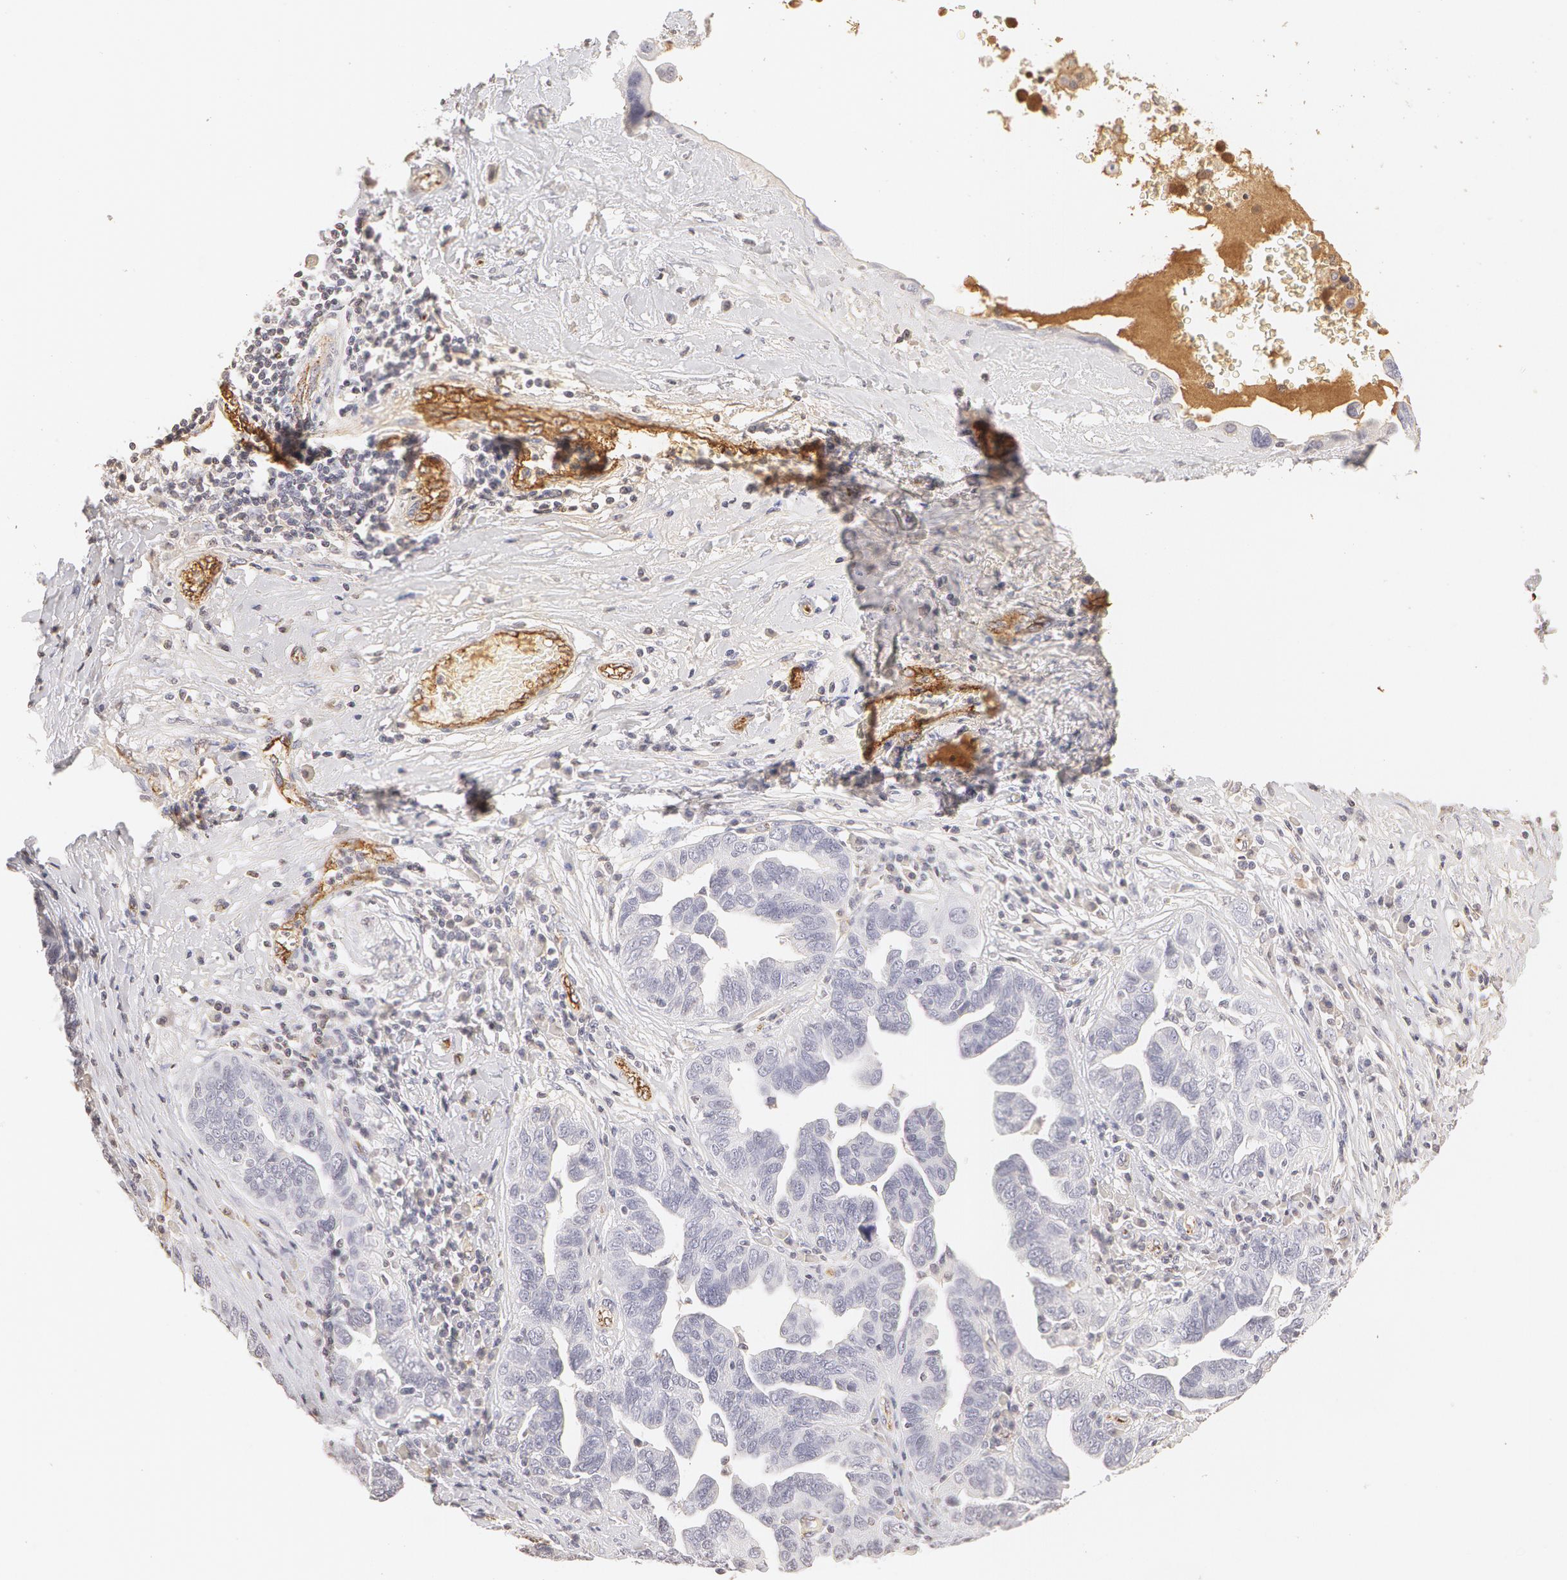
{"staining": {"intensity": "negative", "quantity": "none", "location": "none"}, "tissue": "ovarian cancer", "cell_type": "Tumor cells", "image_type": "cancer", "snomed": [{"axis": "morphology", "description": "Cystadenocarcinoma, serous, NOS"}, {"axis": "topography", "description": "Ovary"}], "caption": "Immunohistochemistry histopathology image of ovarian serous cystadenocarcinoma stained for a protein (brown), which shows no staining in tumor cells.", "gene": "VWF", "patient": {"sex": "female", "age": 64}}